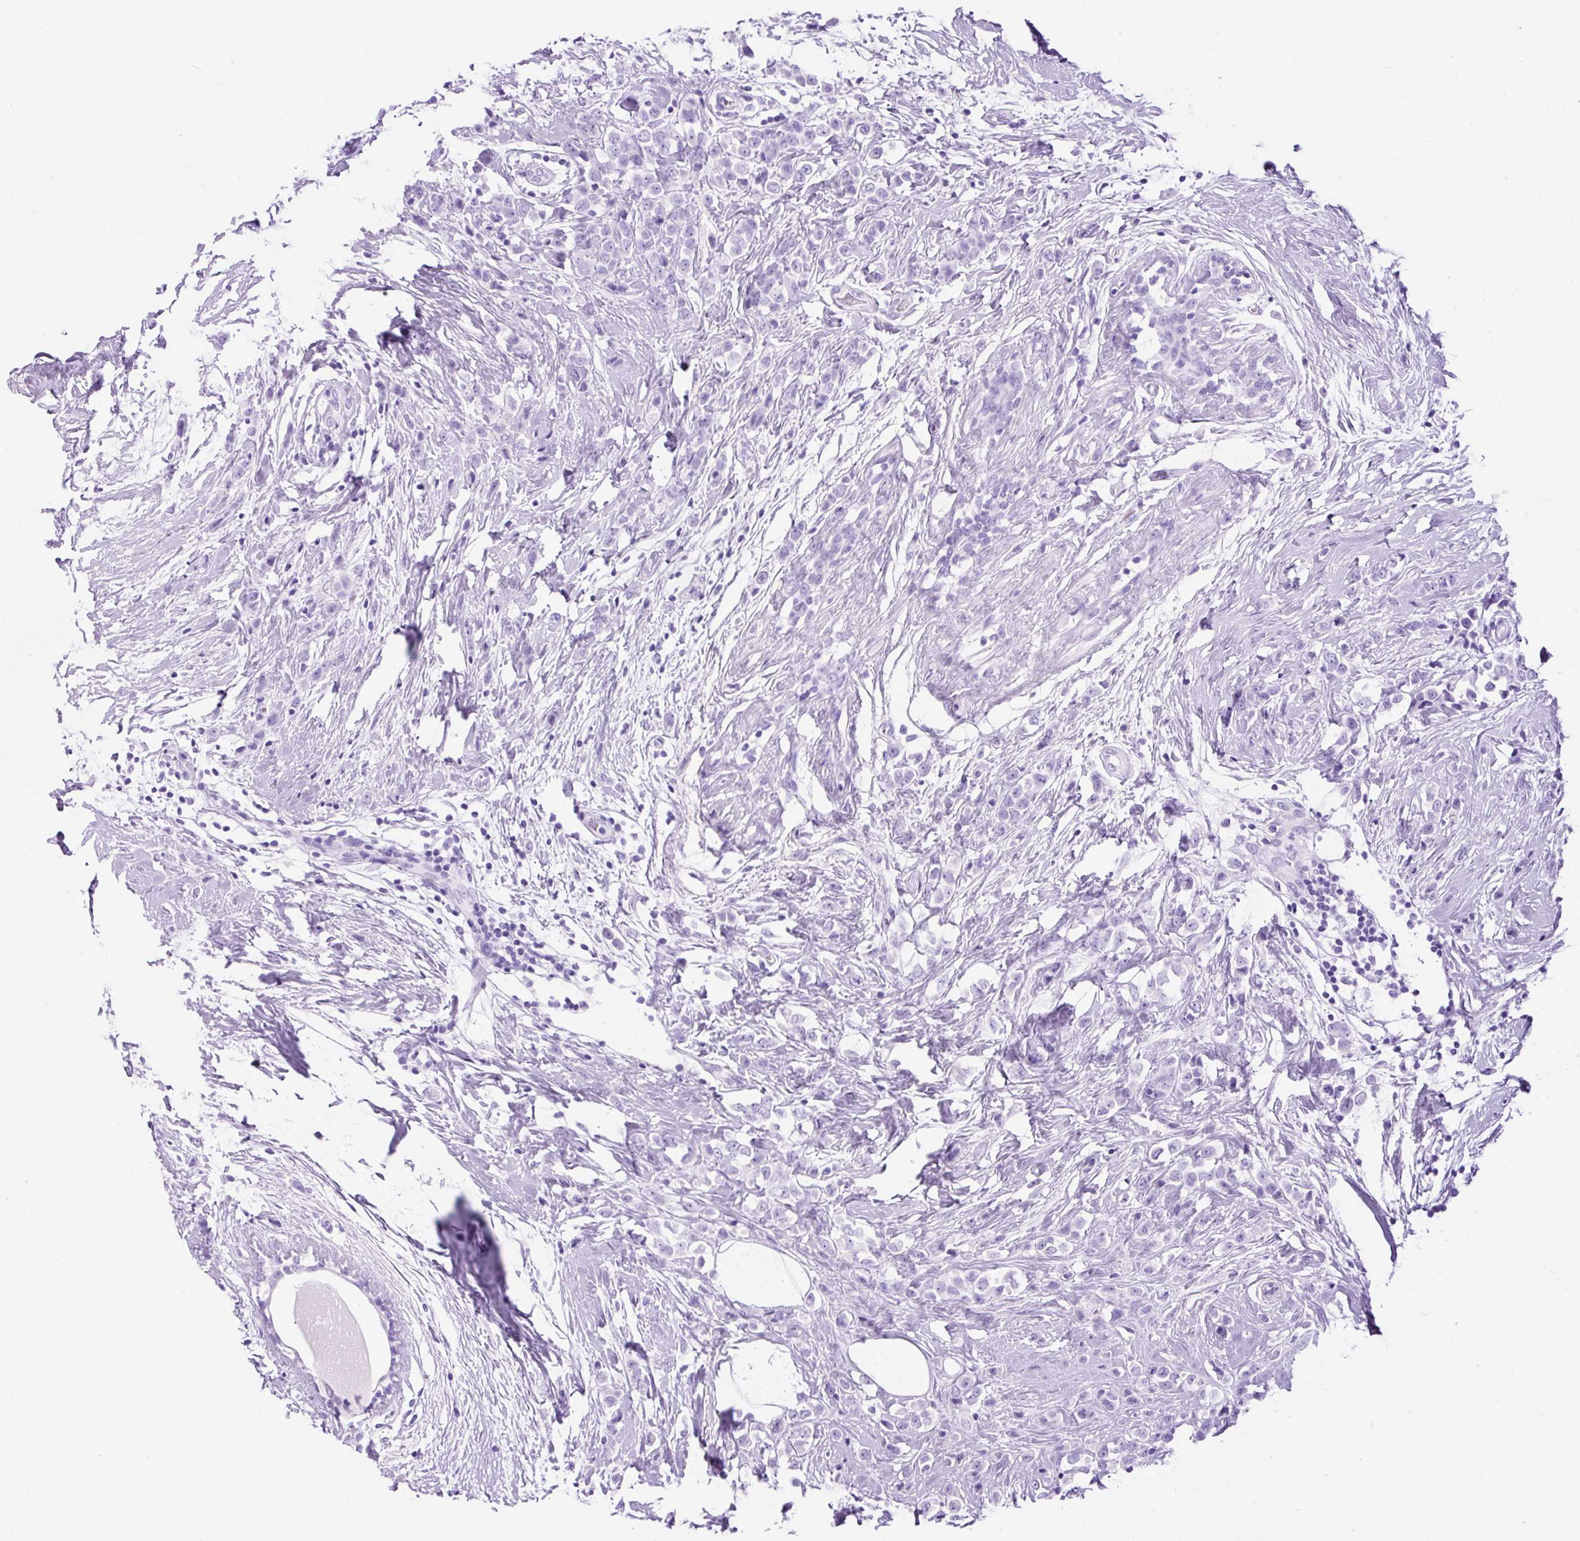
{"staining": {"intensity": "negative", "quantity": "none", "location": "none"}, "tissue": "breast cancer", "cell_type": "Tumor cells", "image_type": "cancer", "snomed": [{"axis": "morphology", "description": "Duct carcinoma"}, {"axis": "topography", "description": "Breast"}], "caption": "This is an immunohistochemistry (IHC) micrograph of human breast cancer. There is no positivity in tumor cells.", "gene": "CEL", "patient": {"sex": "female", "age": 80}}